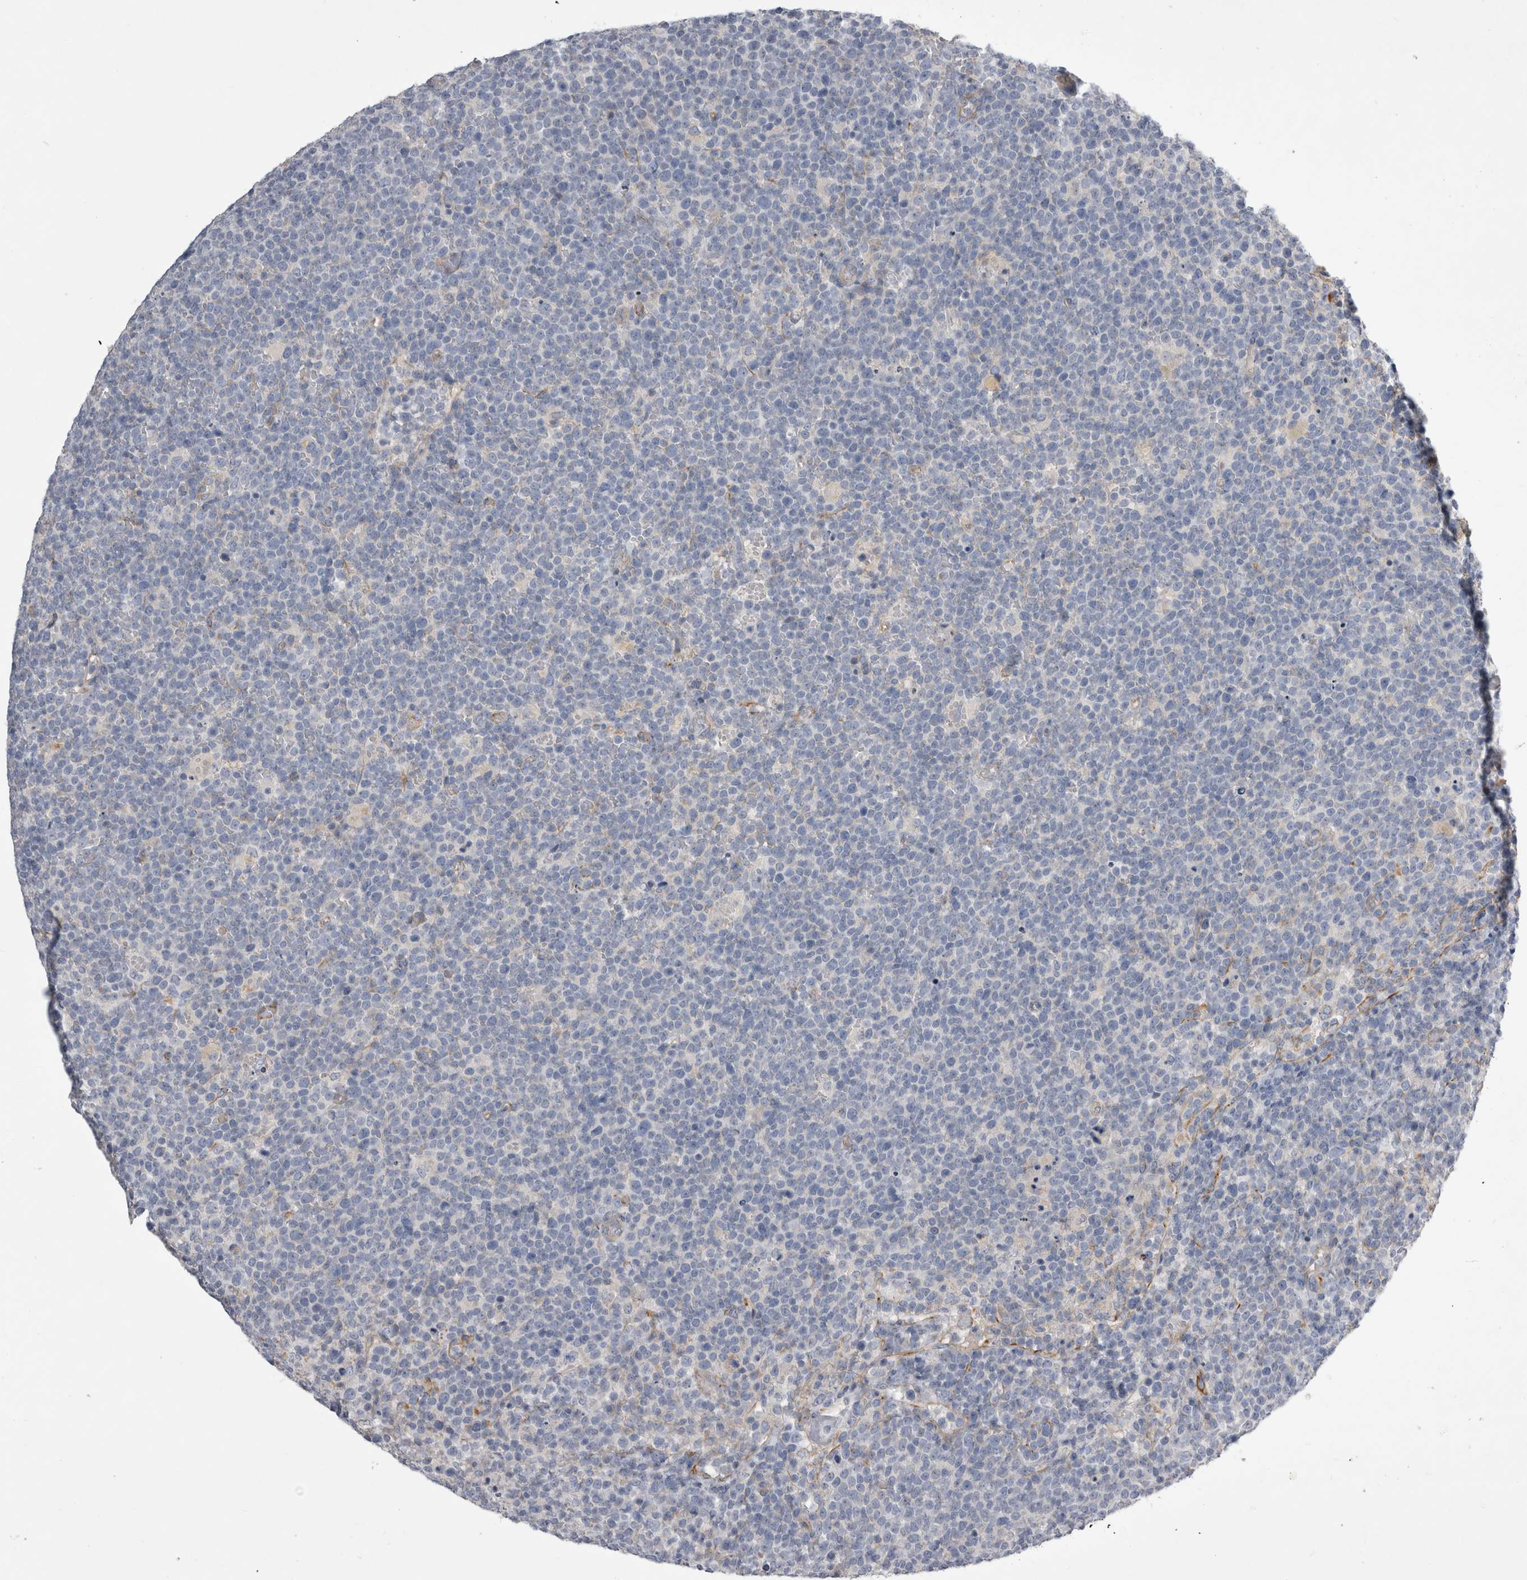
{"staining": {"intensity": "negative", "quantity": "none", "location": "none"}, "tissue": "lymphoma", "cell_type": "Tumor cells", "image_type": "cancer", "snomed": [{"axis": "morphology", "description": "Malignant lymphoma, non-Hodgkin's type, High grade"}, {"axis": "topography", "description": "Lymph node"}], "caption": "Immunohistochemistry (IHC) photomicrograph of human malignant lymphoma, non-Hodgkin's type (high-grade) stained for a protein (brown), which shows no positivity in tumor cells.", "gene": "STRADB", "patient": {"sex": "male", "age": 61}}